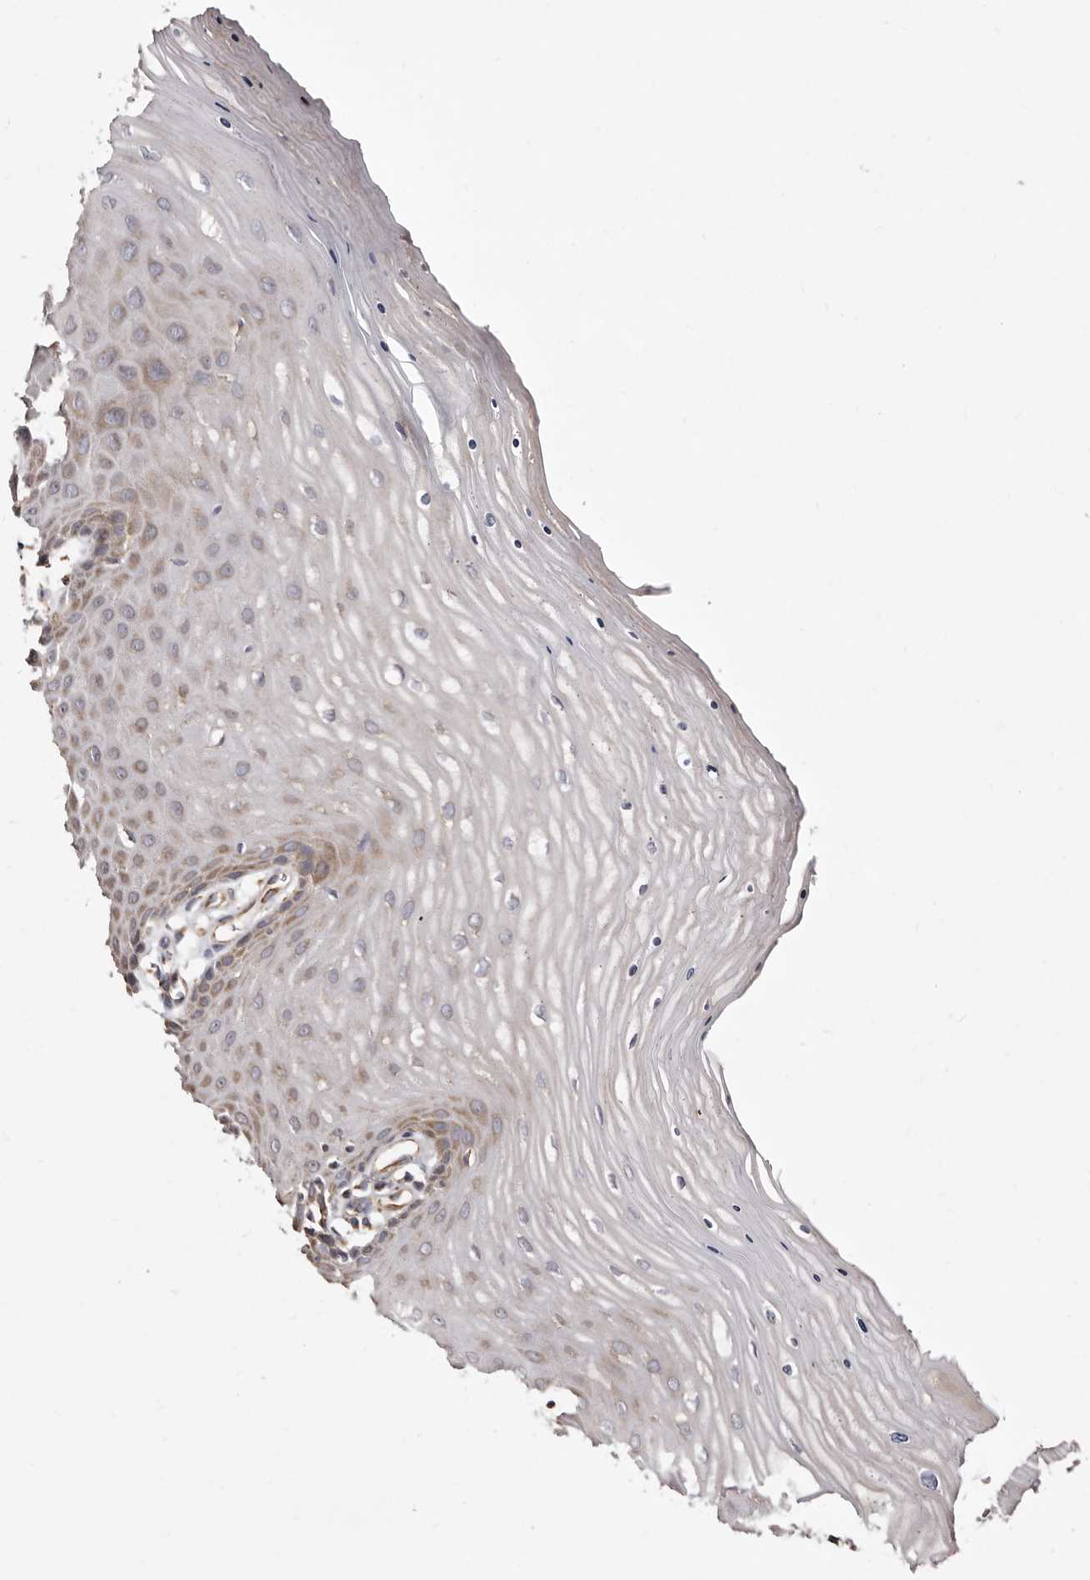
{"staining": {"intensity": "weak", "quantity": "25%-75%", "location": "cytoplasmic/membranous"}, "tissue": "cervix", "cell_type": "Squamous epithelial cells", "image_type": "normal", "snomed": [{"axis": "morphology", "description": "Normal tissue, NOS"}, {"axis": "topography", "description": "Cervix"}], "caption": "Approximately 25%-75% of squamous epithelial cells in normal human cervix display weak cytoplasmic/membranous protein positivity as visualized by brown immunohistochemical staining.", "gene": "LUZP1", "patient": {"sex": "female", "age": 55}}